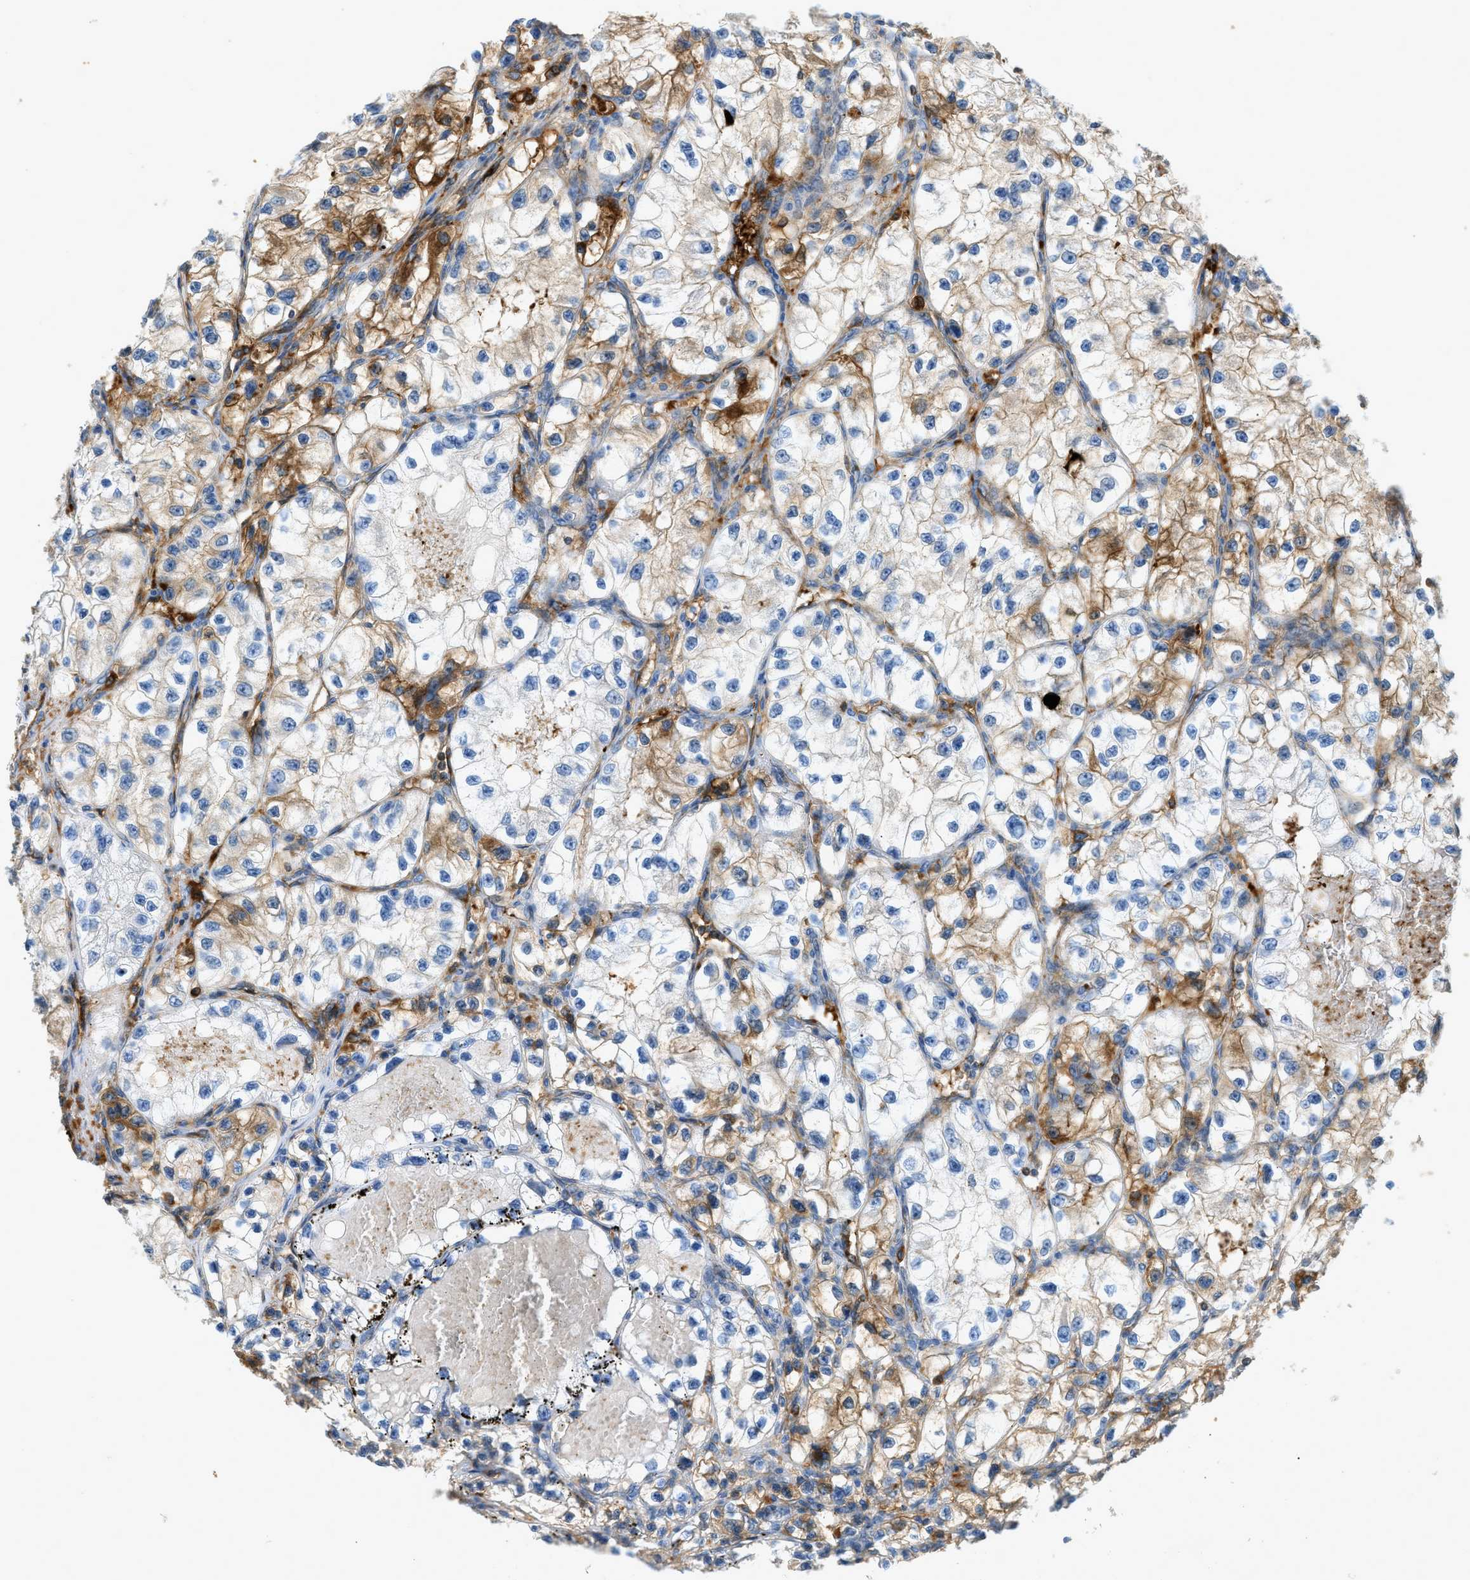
{"staining": {"intensity": "moderate", "quantity": "<25%", "location": "cytoplasmic/membranous"}, "tissue": "renal cancer", "cell_type": "Tumor cells", "image_type": "cancer", "snomed": [{"axis": "morphology", "description": "Adenocarcinoma, NOS"}, {"axis": "topography", "description": "Kidney"}], "caption": "Immunohistochemistry photomicrograph of human renal adenocarcinoma stained for a protein (brown), which shows low levels of moderate cytoplasmic/membranous expression in approximately <25% of tumor cells.", "gene": "F2", "patient": {"sex": "female", "age": 57}}